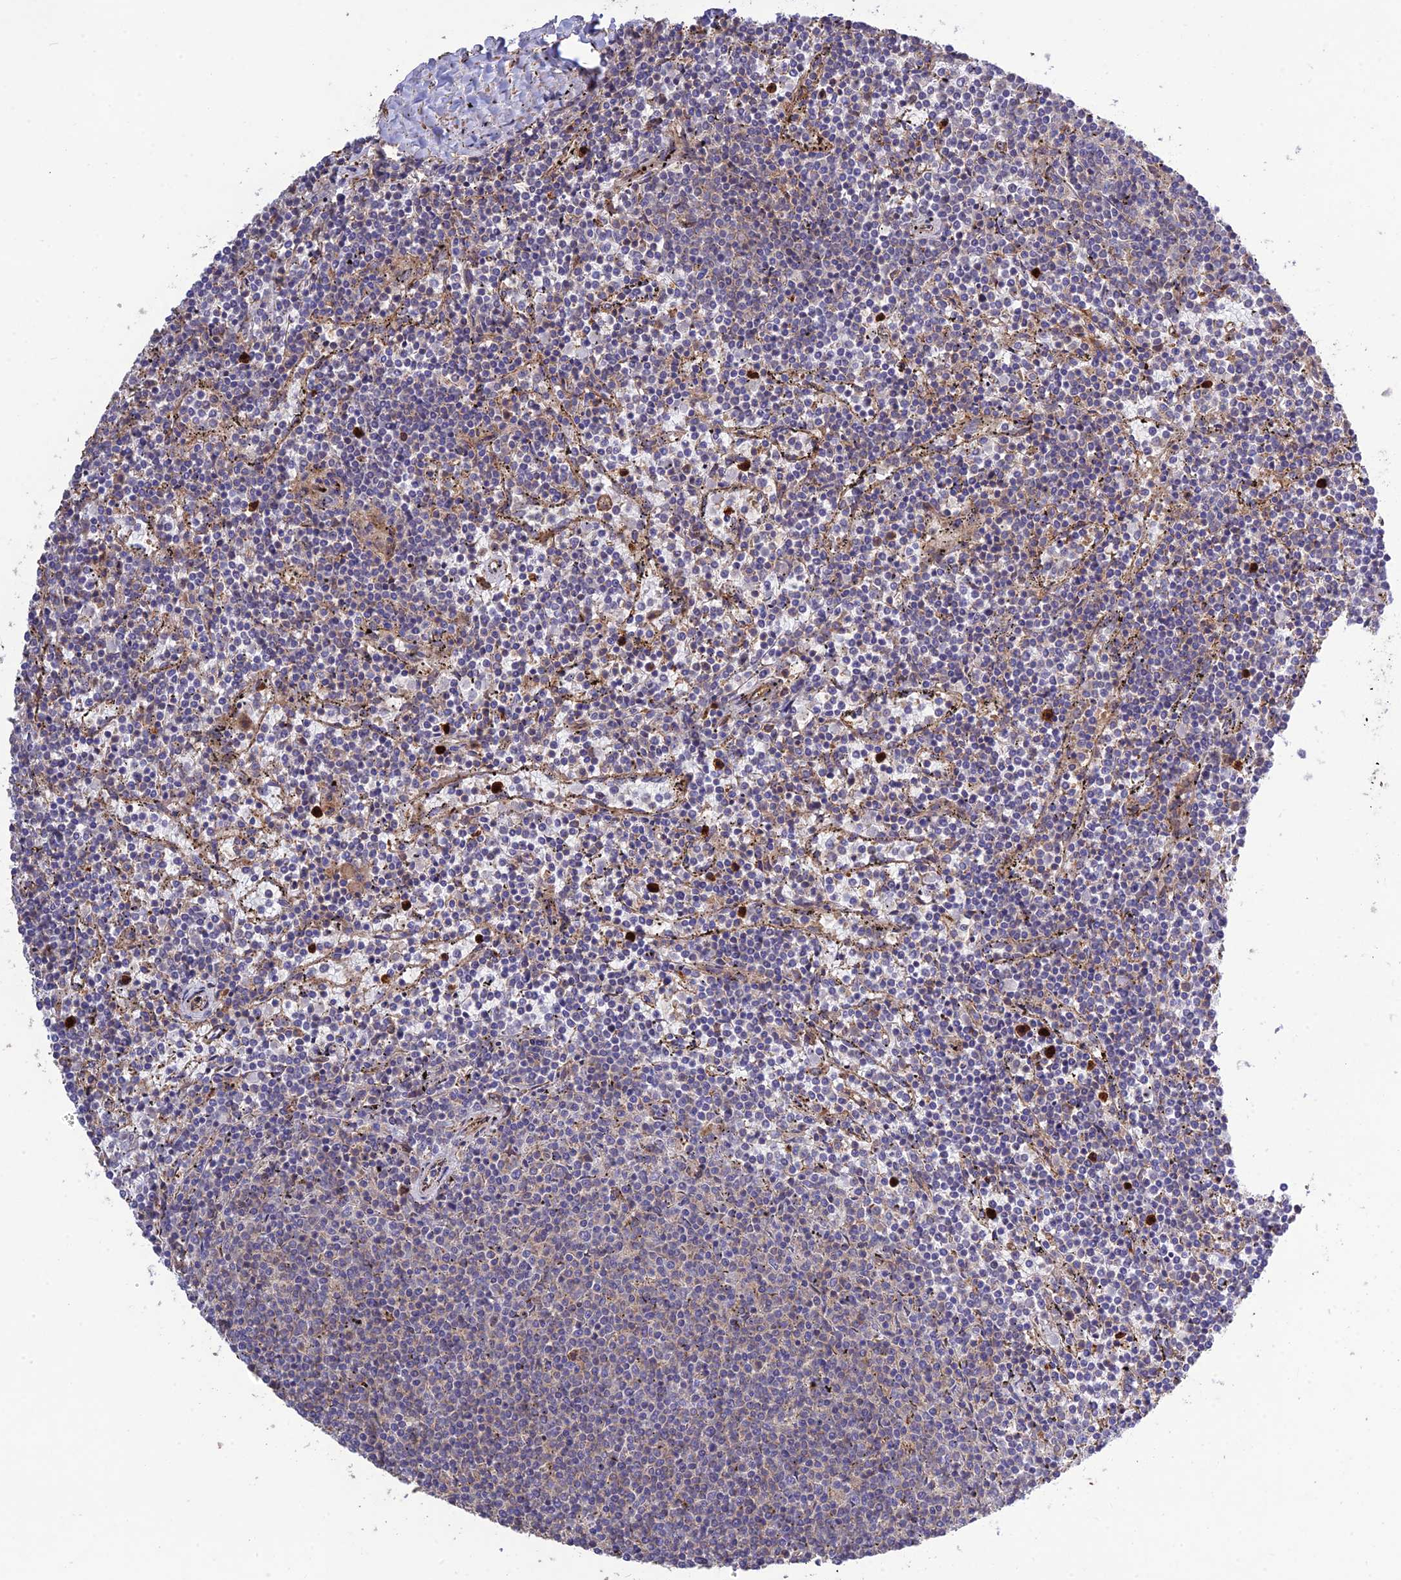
{"staining": {"intensity": "negative", "quantity": "none", "location": "none"}, "tissue": "lymphoma", "cell_type": "Tumor cells", "image_type": "cancer", "snomed": [{"axis": "morphology", "description": "Malignant lymphoma, non-Hodgkin's type, Low grade"}, {"axis": "topography", "description": "Spleen"}], "caption": "Immunohistochemistry (IHC) of human lymphoma reveals no positivity in tumor cells.", "gene": "TMEM131L", "patient": {"sex": "female", "age": 50}}